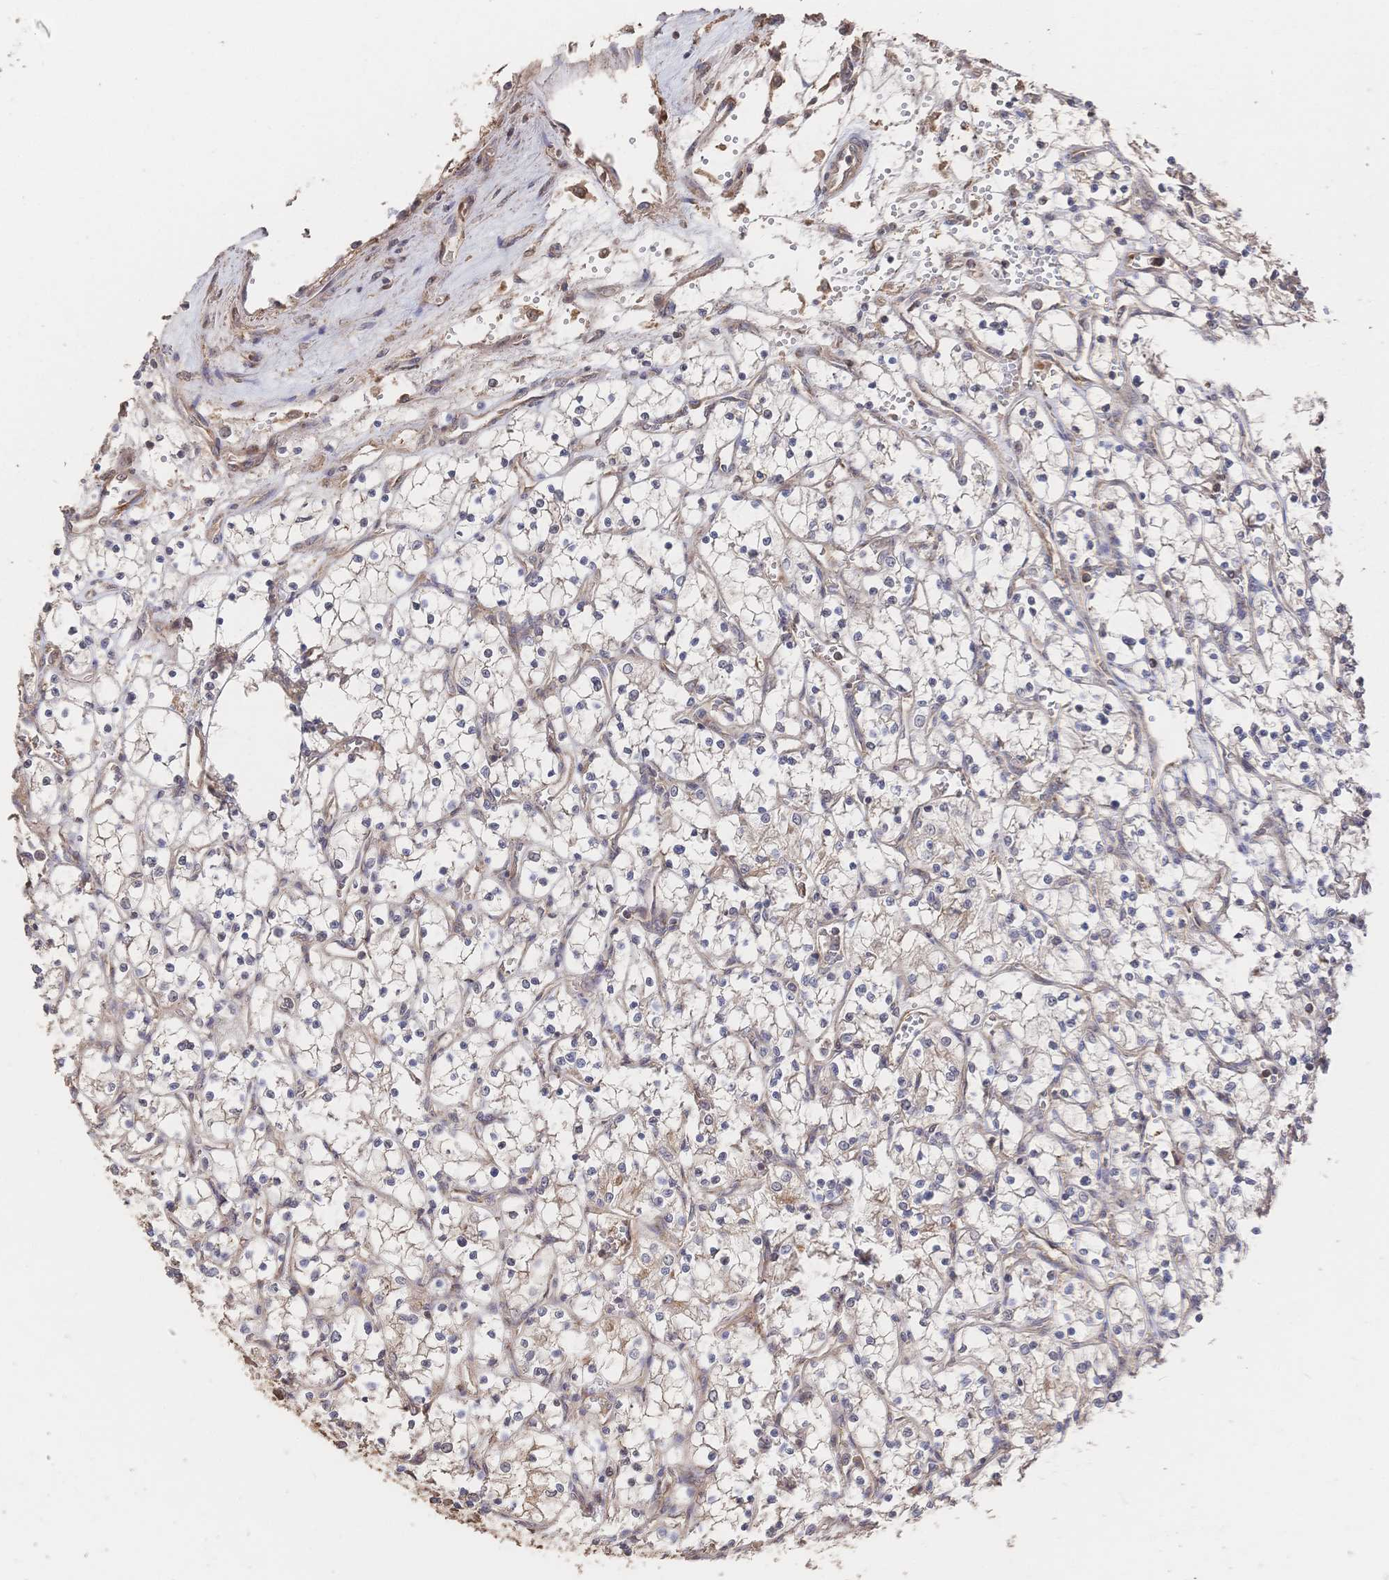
{"staining": {"intensity": "weak", "quantity": "<25%", "location": "cytoplasmic/membranous"}, "tissue": "renal cancer", "cell_type": "Tumor cells", "image_type": "cancer", "snomed": [{"axis": "morphology", "description": "Adenocarcinoma, NOS"}, {"axis": "topography", "description": "Kidney"}], "caption": "Human renal cancer stained for a protein using IHC demonstrates no expression in tumor cells.", "gene": "DNAJA4", "patient": {"sex": "female", "age": 69}}